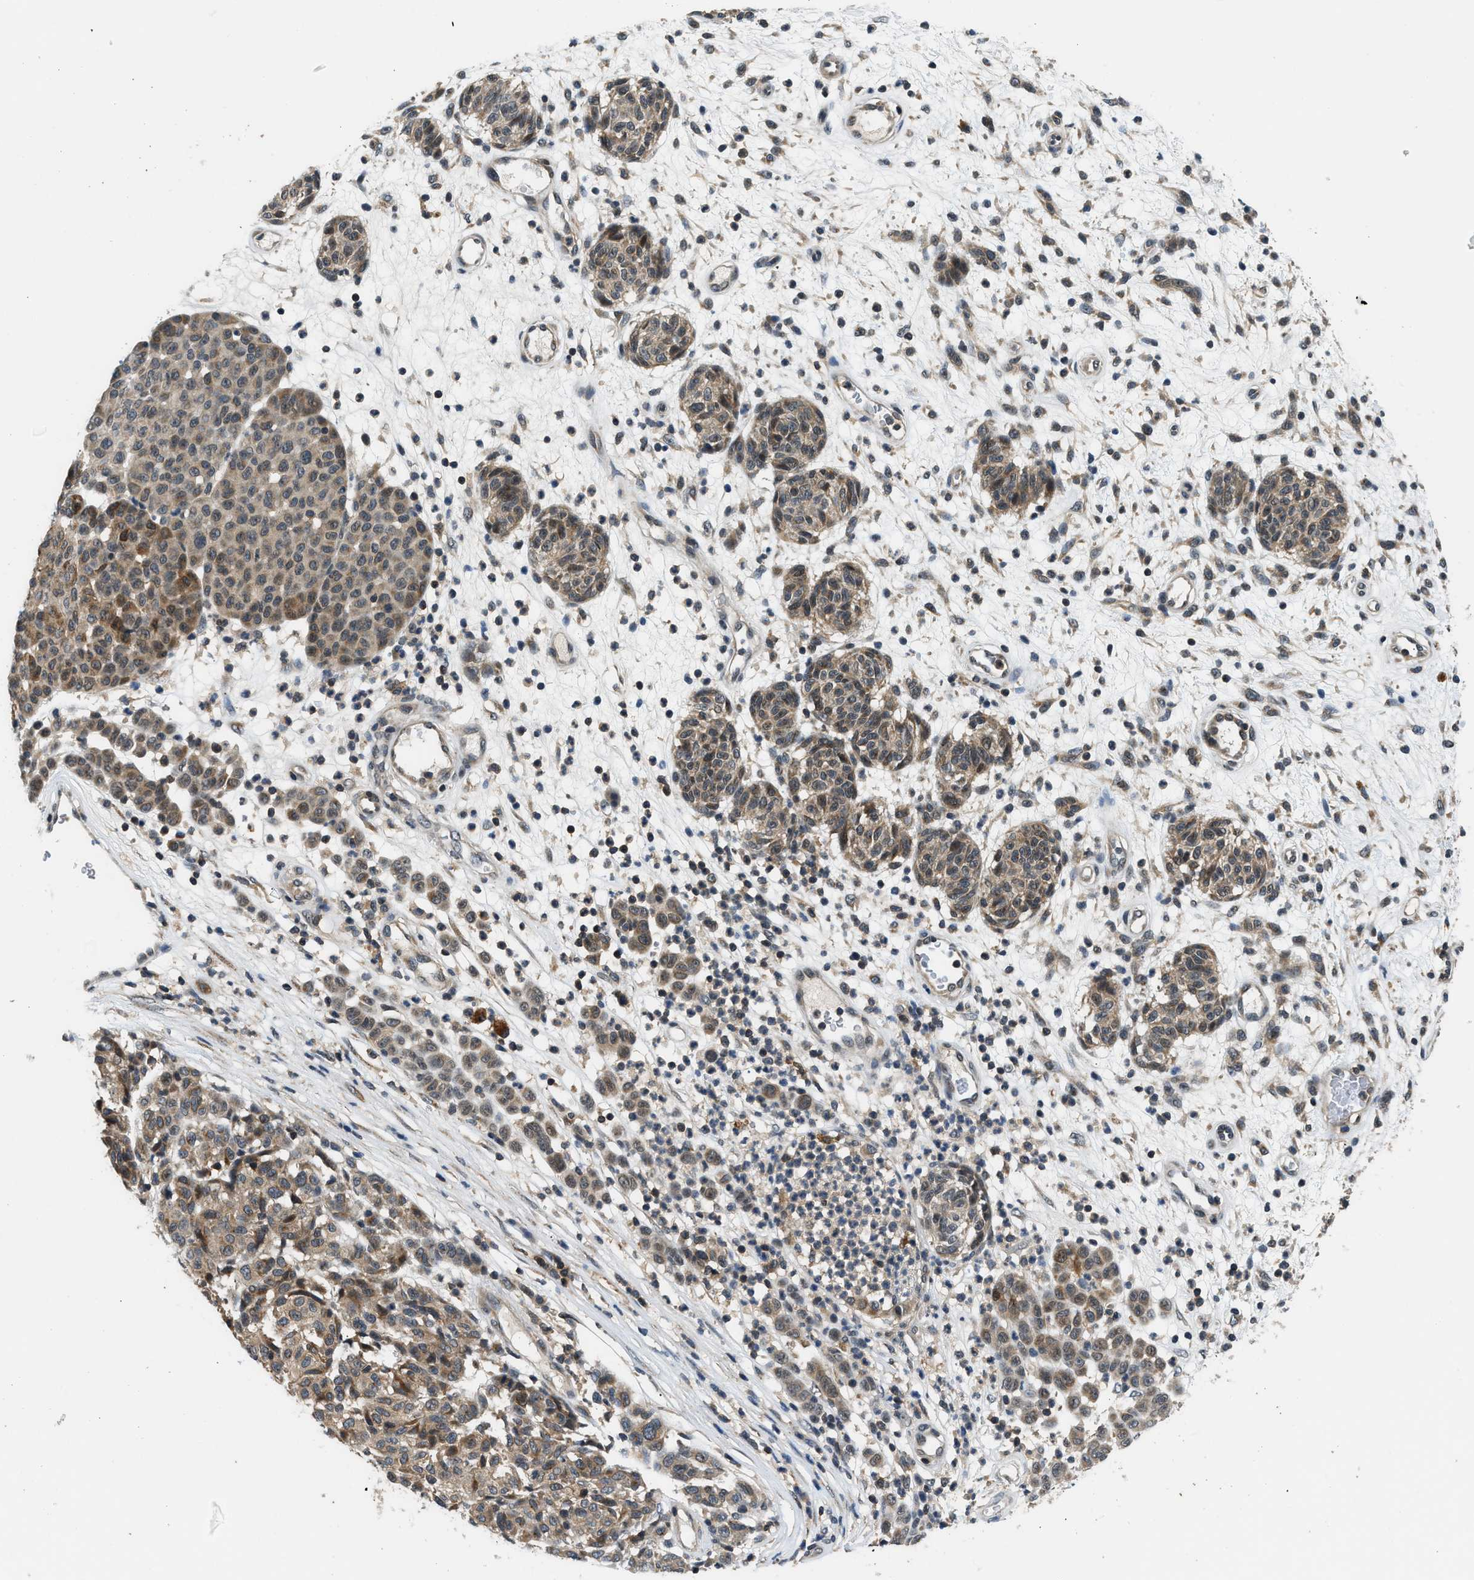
{"staining": {"intensity": "moderate", "quantity": ">75%", "location": "cytoplasmic/membranous"}, "tissue": "melanoma", "cell_type": "Tumor cells", "image_type": "cancer", "snomed": [{"axis": "morphology", "description": "Malignant melanoma, NOS"}, {"axis": "topography", "description": "Skin"}], "caption": "The immunohistochemical stain highlights moderate cytoplasmic/membranous expression in tumor cells of melanoma tissue.", "gene": "MTMR1", "patient": {"sex": "male", "age": 59}}